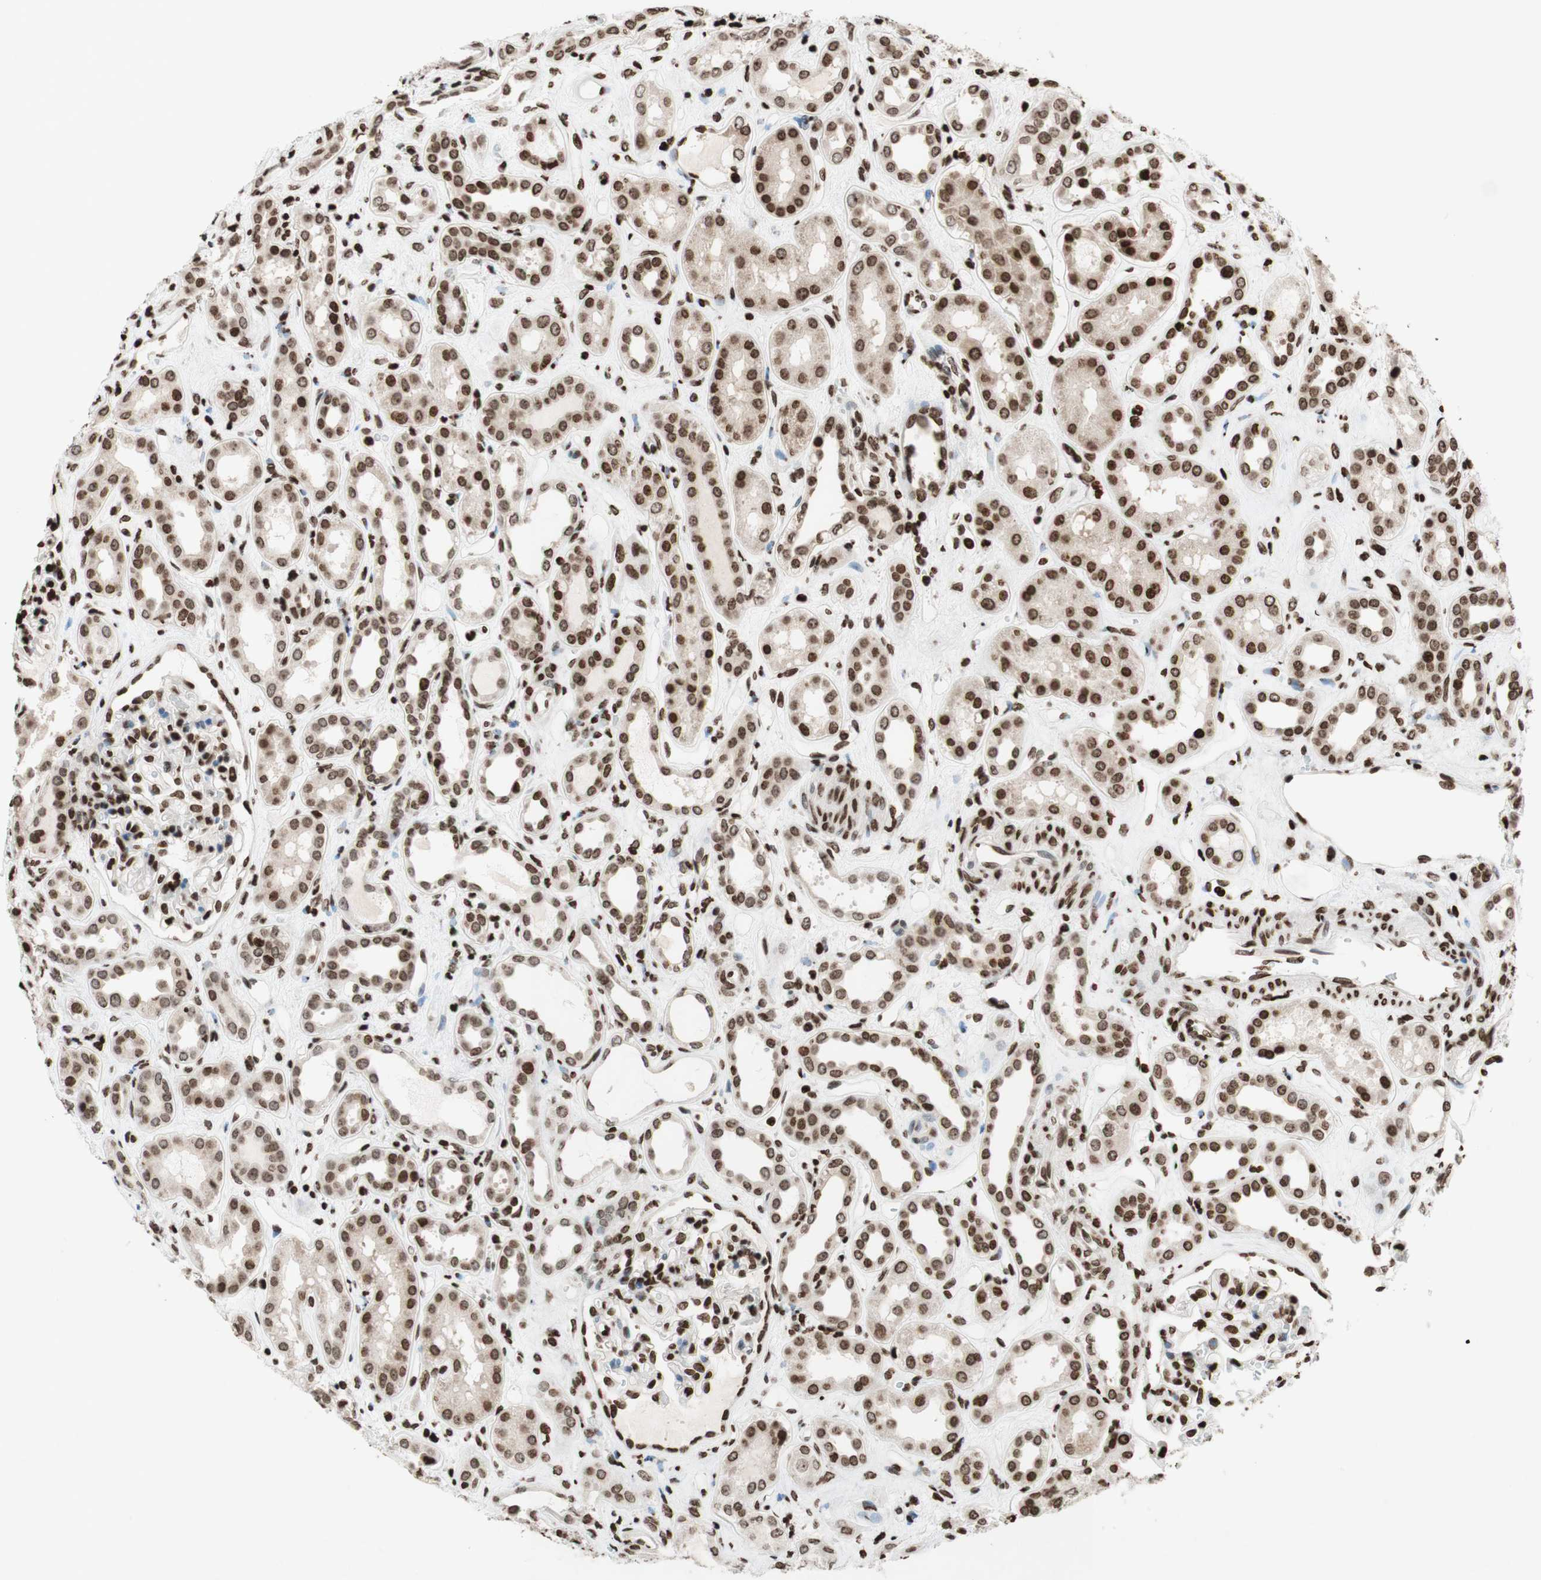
{"staining": {"intensity": "strong", "quantity": ">75%", "location": "nuclear"}, "tissue": "kidney", "cell_type": "Cells in glomeruli", "image_type": "normal", "snomed": [{"axis": "morphology", "description": "Normal tissue, NOS"}, {"axis": "topography", "description": "Kidney"}], "caption": "Protein analysis of unremarkable kidney reveals strong nuclear staining in about >75% of cells in glomeruli.", "gene": "NCOA3", "patient": {"sex": "male", "age": 59}}